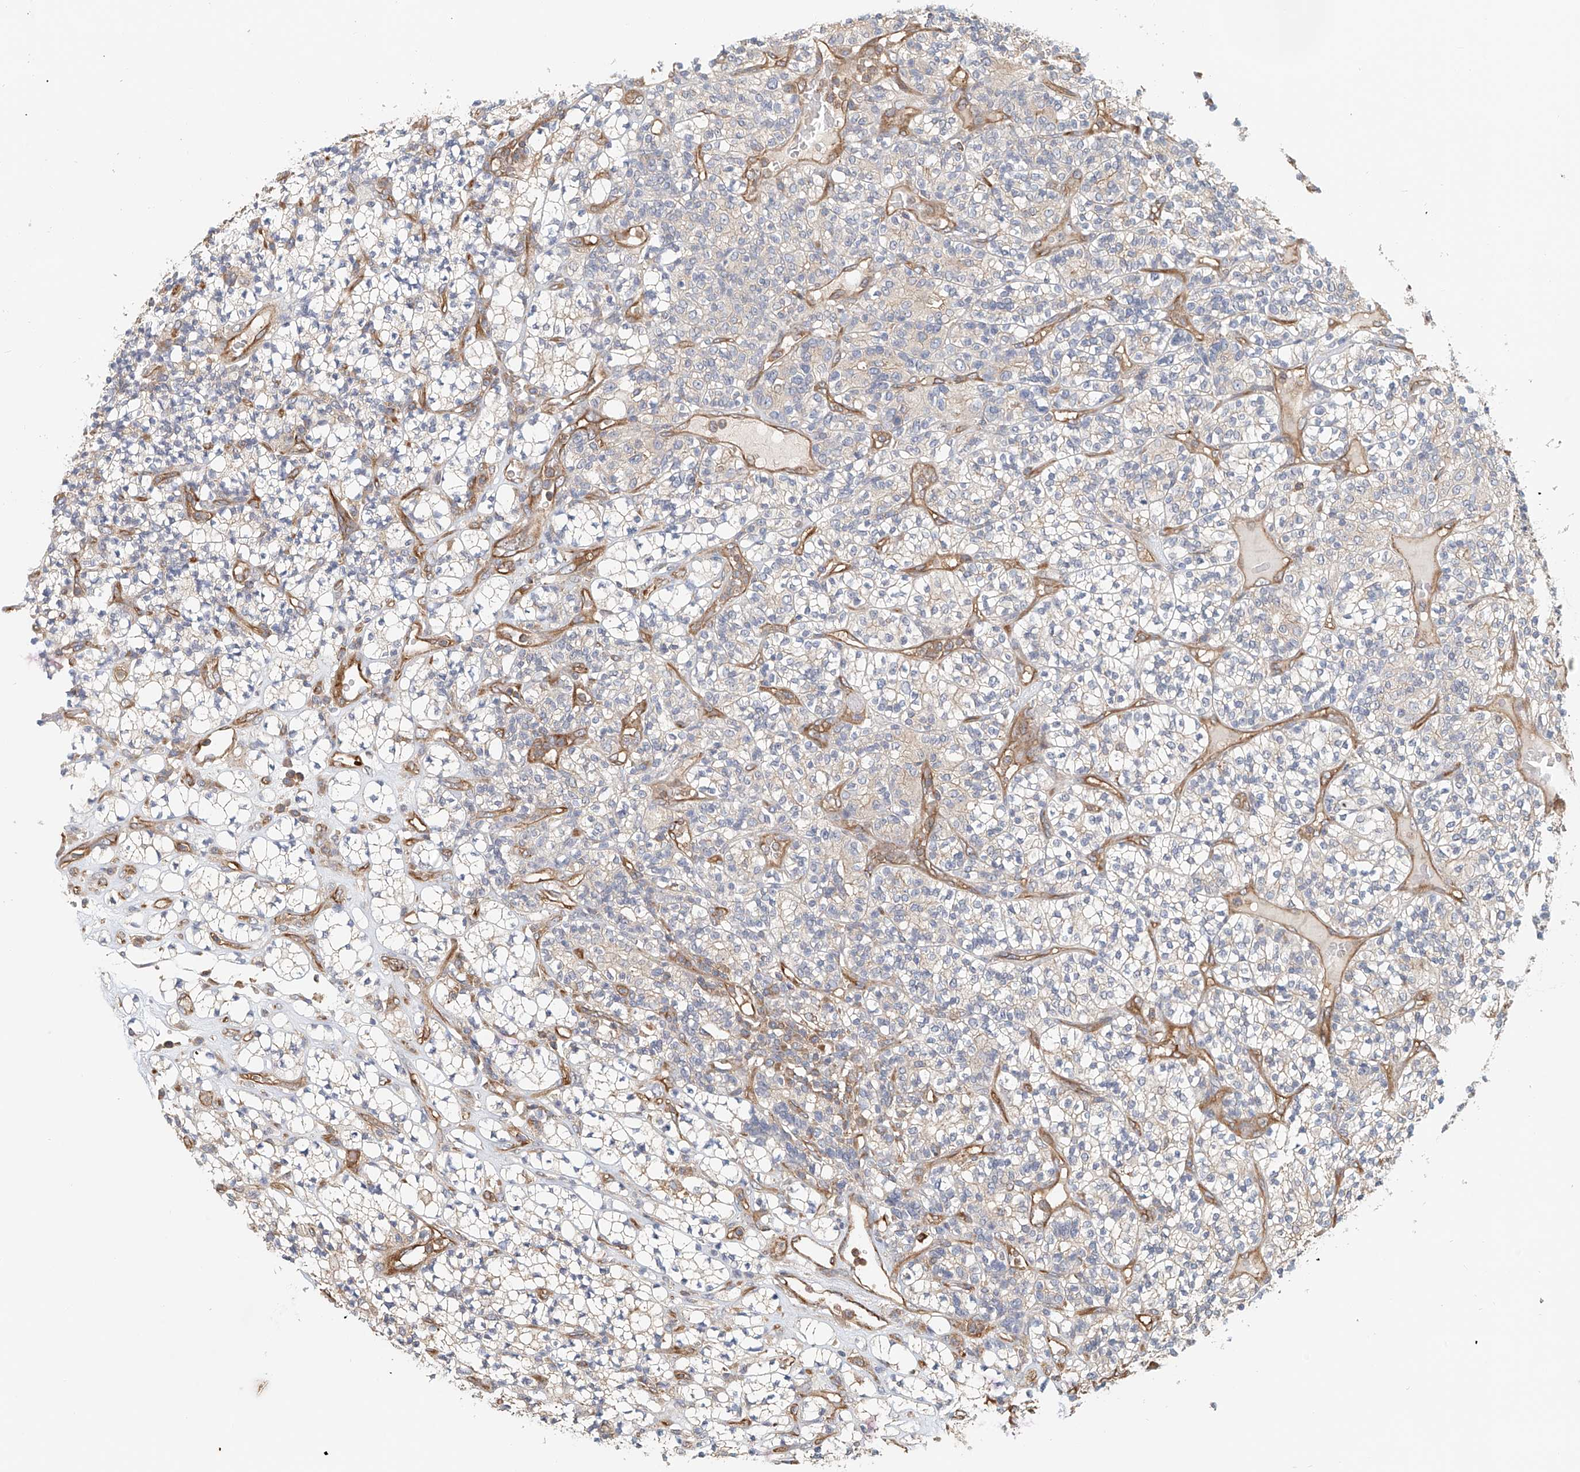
{"staining": {"intensity": "negative", "quantity": "none", "location": "none"}, "tissue": "renal cancer", "cell_type": "Tumor cells", "image_type": "cancer", "snomed": [{"axis": "morphology", "description": "Adenocarcinoma, NOS"}, {"axis": "topography", "description": "Kidney"}], "caption": "Immunohistochemistry of human renal cancer exhibits no expression in tumor cells.", "gene": "FRYL", "patient": {"sex": "male", "age": 77}}